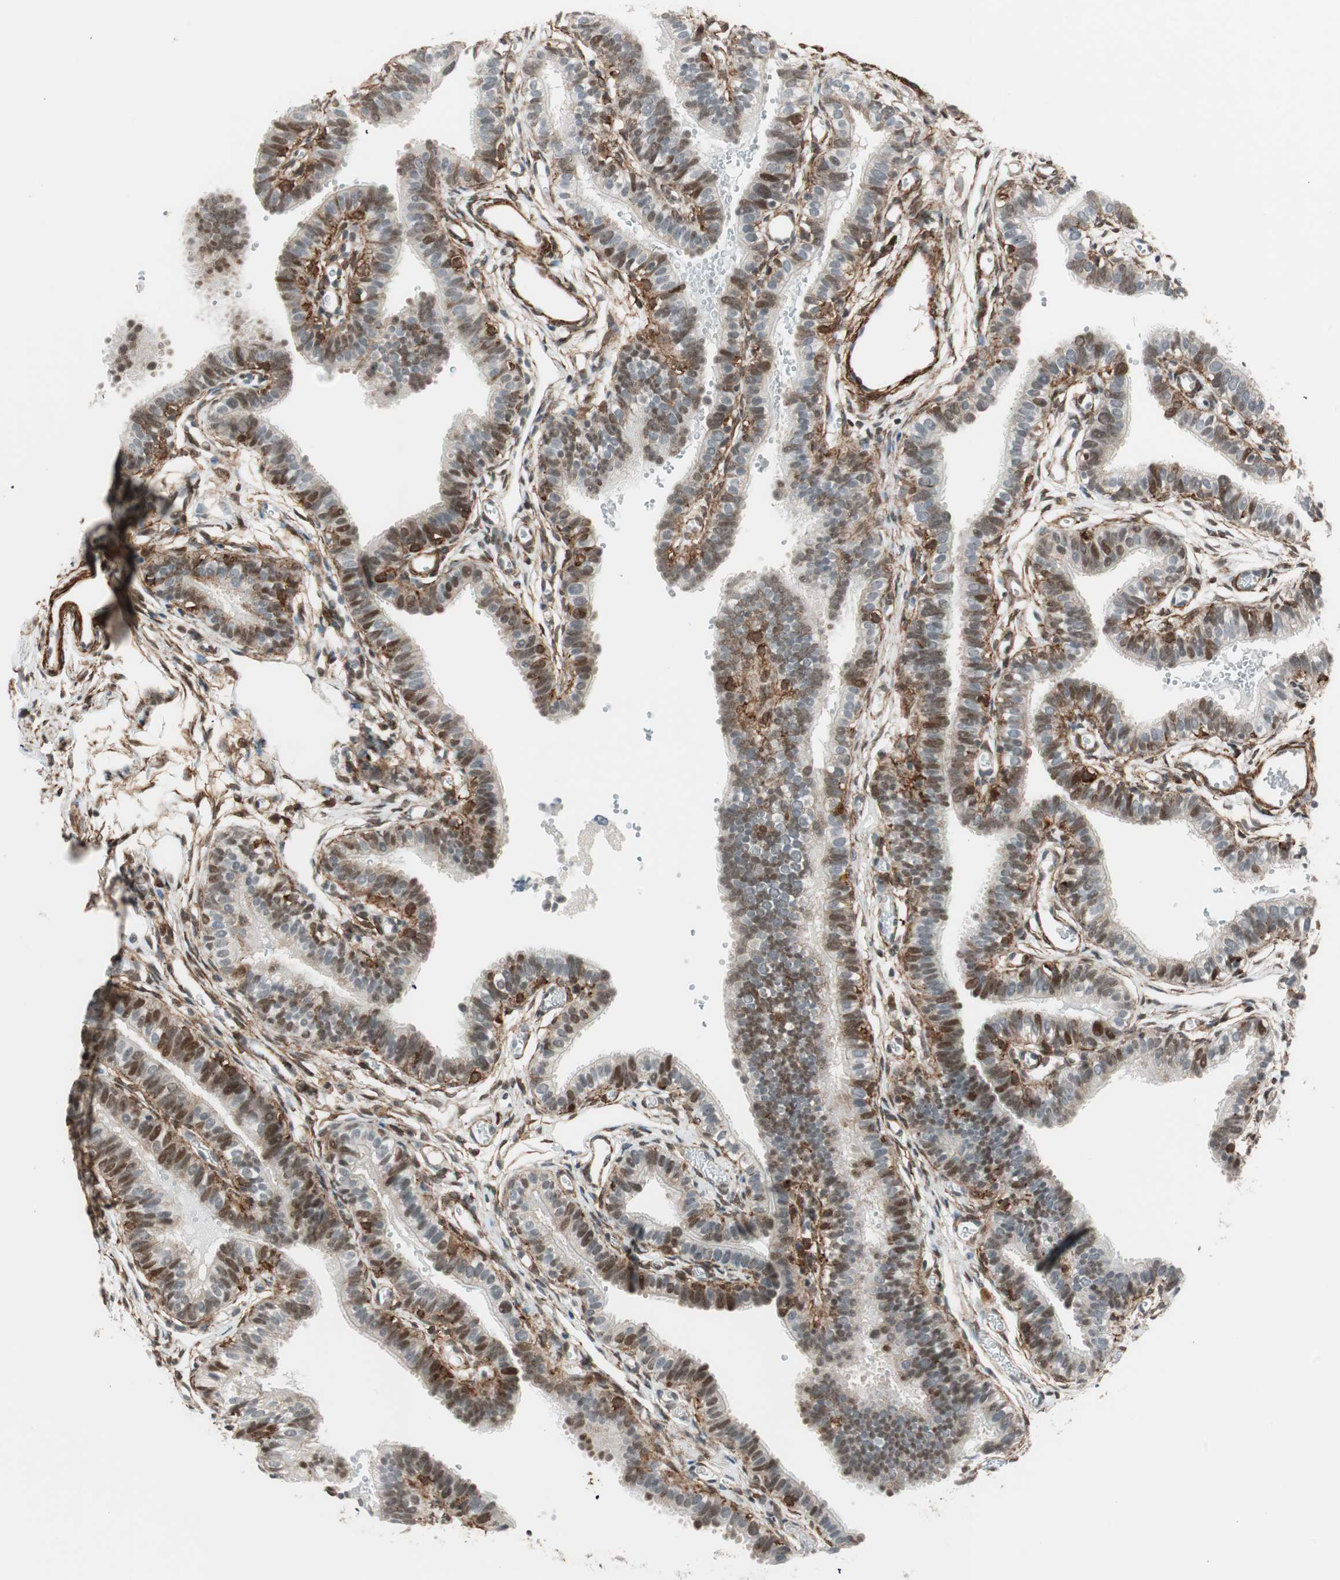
{"staining": {"intensity": "moderate", "quantity": "25%-75%", "location": "nuclear"}, "tissue": "fallopian tube", "cell_type": "Glandular cells", "image_type": "normal", "snomed": [{"axis": "morphology", "description": "Normal tissue, NOS"}, {"axis": "topography", "description": "Fallopian tube"}, {"axis": "topography", "description": "Placenta"}], "caption": "This image displays immunohistochemistry staining of normal human fallopian tube, with medium moderate nuclear staining in approximately 25%-75% of glandular cells.", "gene": "CDK19", "patient": {"sex": "female", "age": 34}}